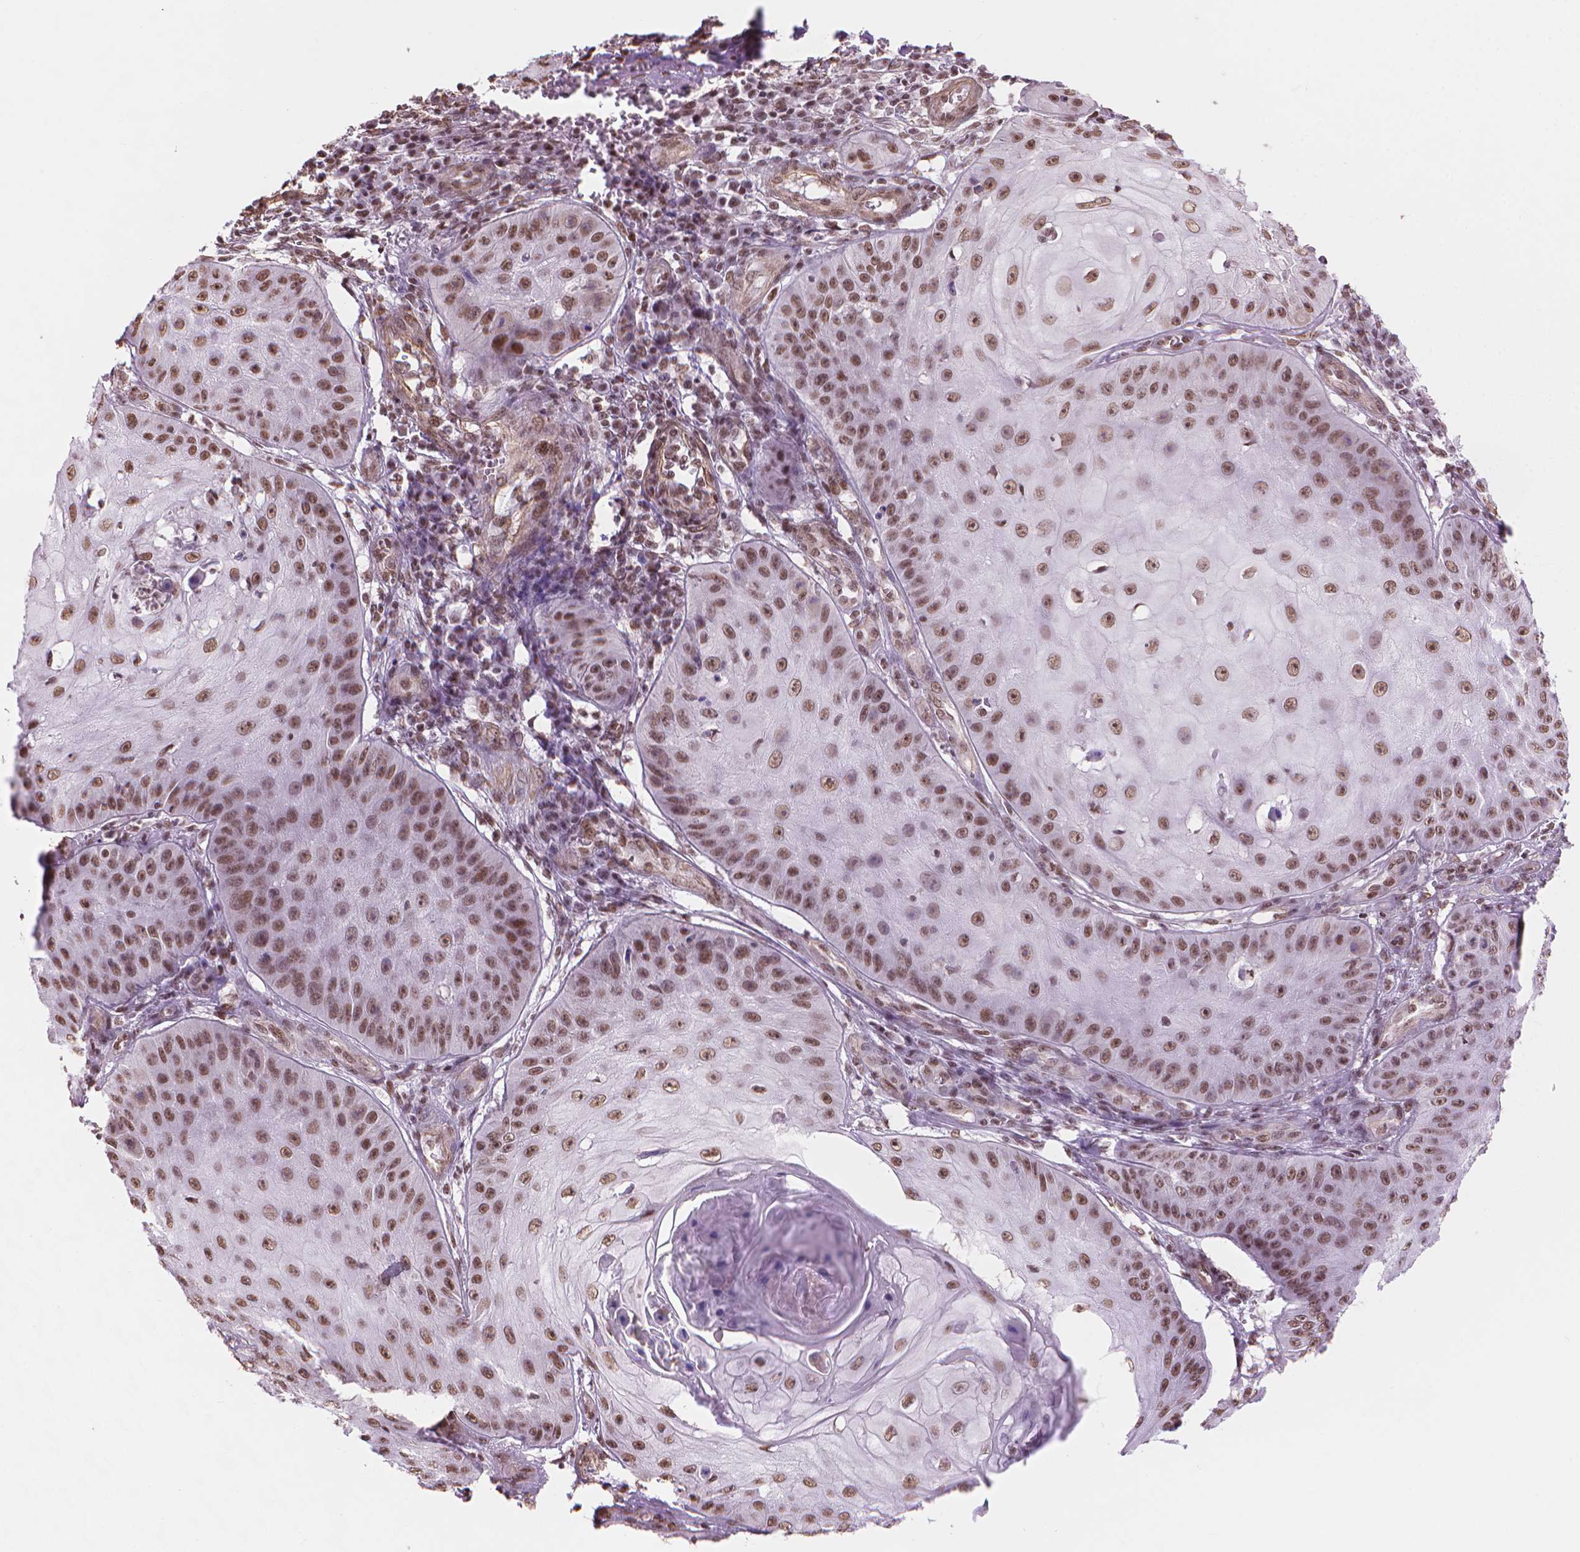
{"staining": {"intensity": "moderate", "quantity": ">75%", "location": "nuclear"}, "tissue": "skin cancer", "cell_type": "Tumor cells", "image_type": "cancer", "snomed": [{"axis": "morphology", "description": "Squamous cell carcinoma, NOS"}, {"axis": "topography", "description": "Skin"}], "caption": "The photomicrograph displays staining of squamous cell carcinoma (skin), revealing moderate nuclear protein staining (brown color) within tumor cells. (Stains: DAB in brown, nuclei in blue, Microscopy: brightfield microscopy at high magnification).", "gene": "HOXD4", "patient": {"sex": "male", "age": 70}}